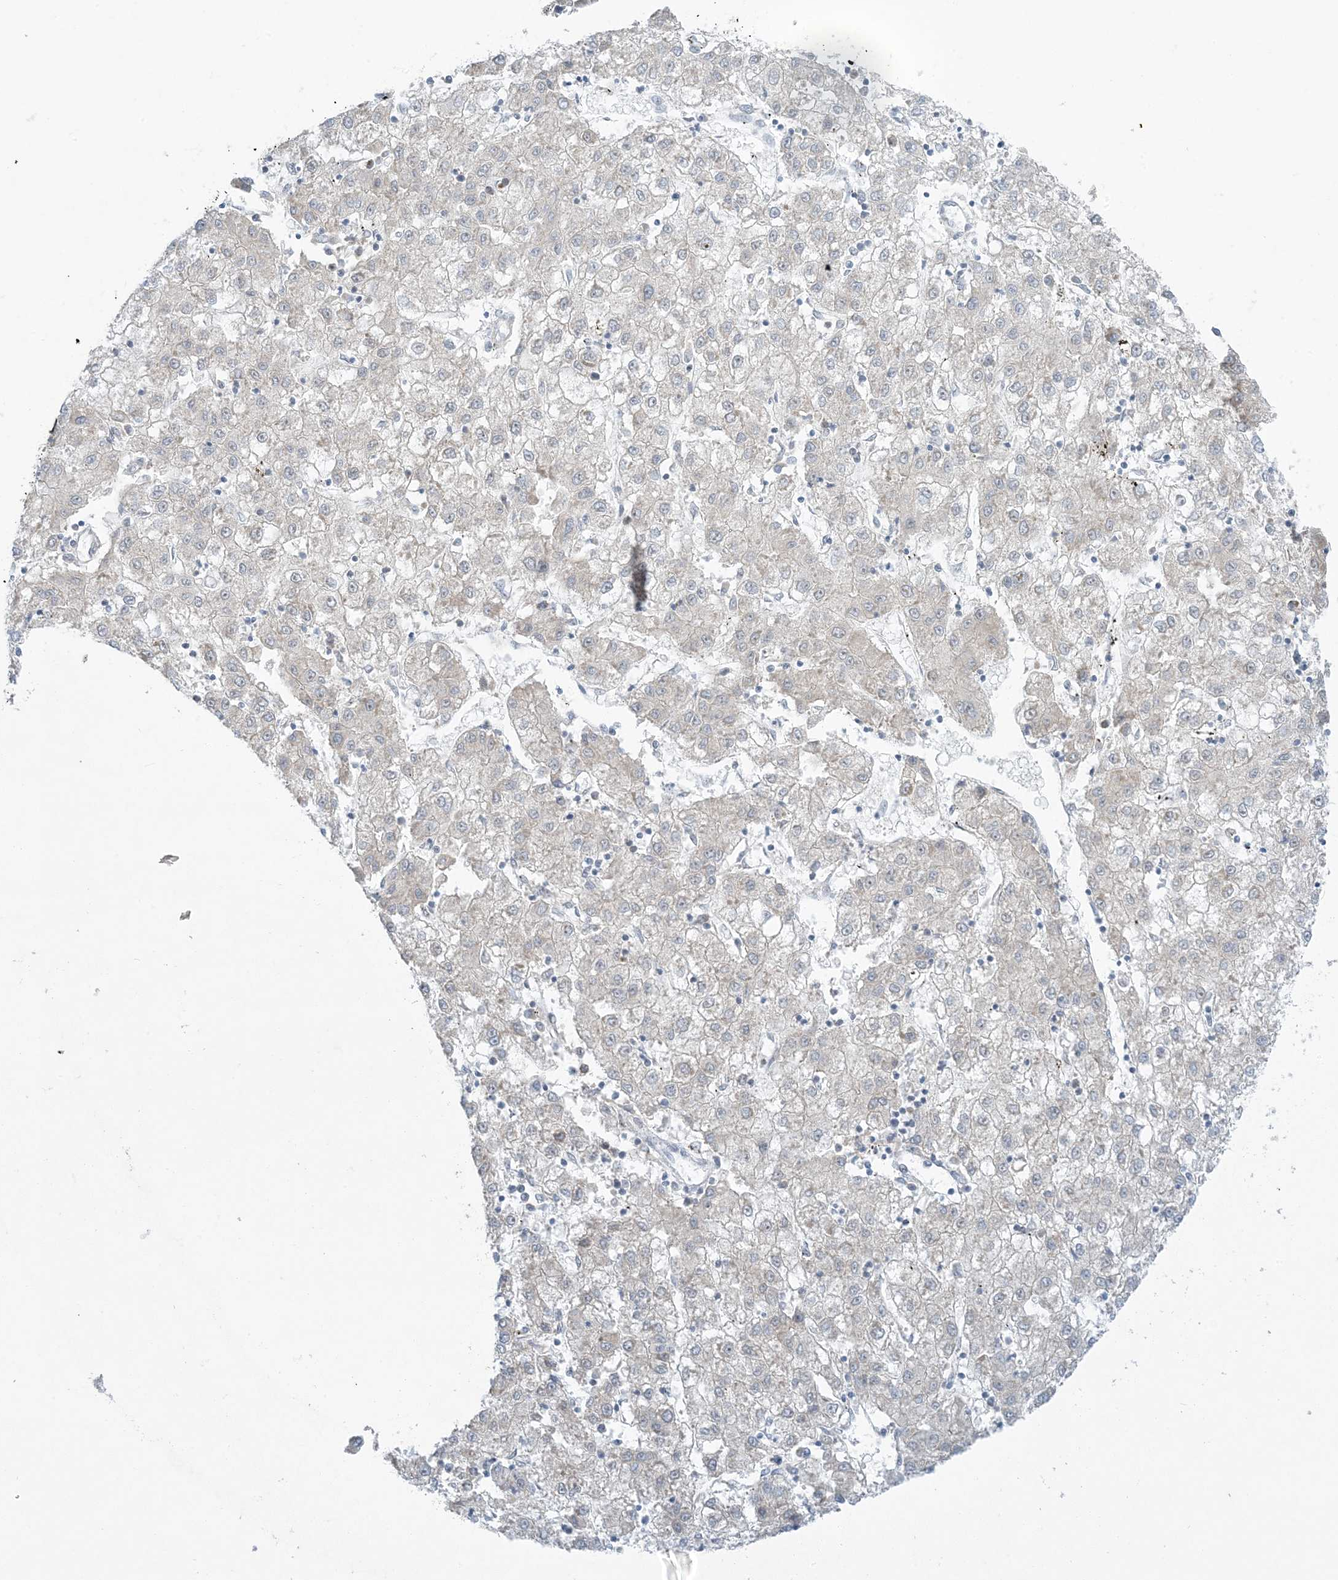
{"staining": {"intensity": "negative", "quantity": "none", "location": "none"}, "tissue": "liver cancer", "cell_type": "Tumor cells", "image_type": "cancer", "snomed": [{"axis": "morphology", "description": "Carcinoma, Hepatocellular, NOS"}, {"axis": "topography", "description": "Liver"}], "caption": "DAB immunohistochemical staining of human liver cancer reveals no significant expression in tumor cells.", "gene": "SCN3A", "patient": {"sex": "male", "age": 72}}